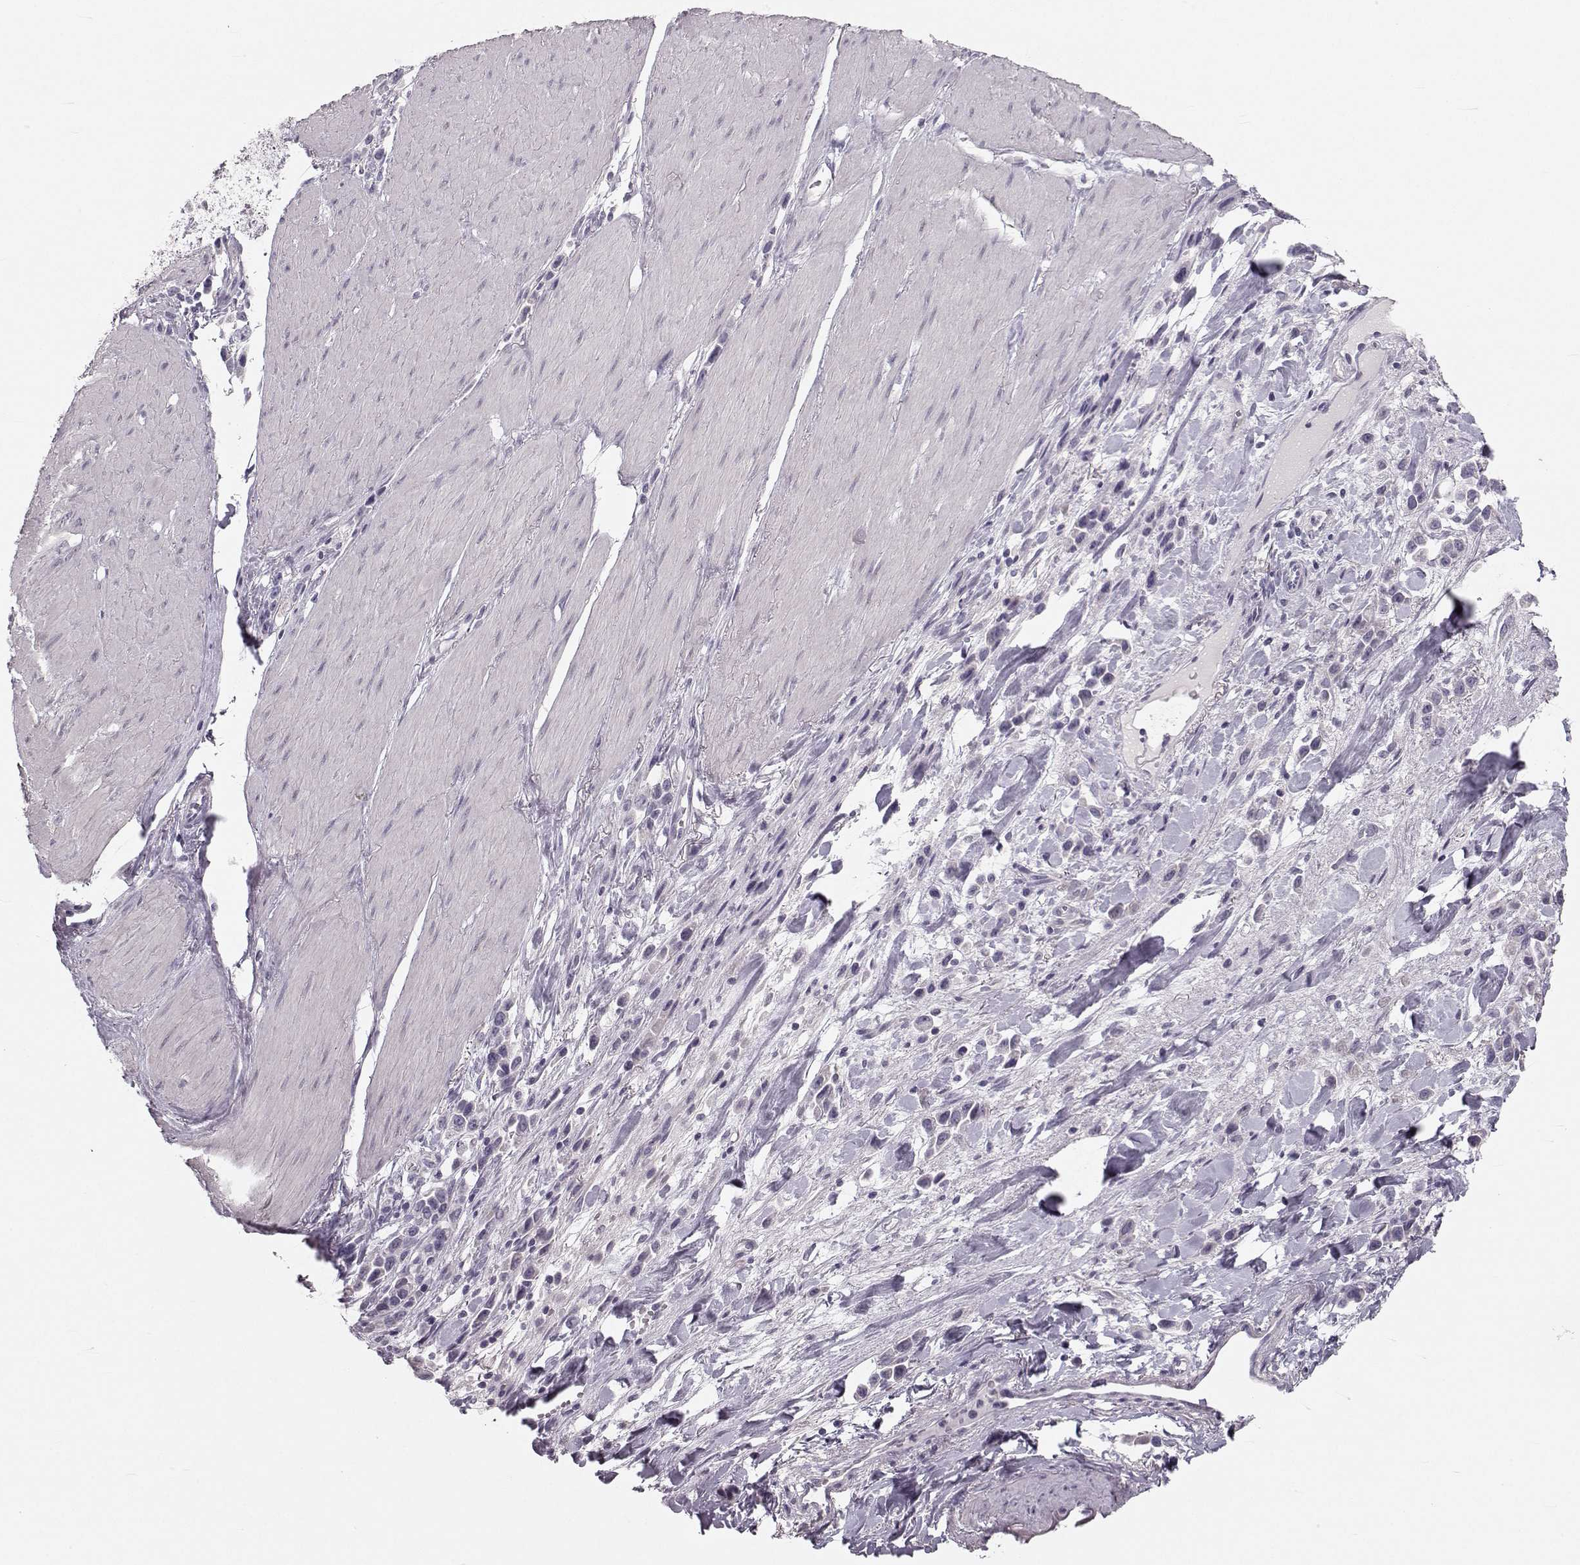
{"staining": {"intensity": "negative", "quantity": "none", "location": "none"}, "tissue": "stomach cancer", "cell_type": "Tumor cells", "image_type": "cancer", "snomed": [{"axis": "morphology", "description": "Adenocarcinoma, NOS"}, {"axis": "topography", "description": "Stomach"}], "caption": "Immunohistochemical staining of human adenocarcinoma (stomach) demonstrates no significant expression in tumor cells.", "gene": "OIP5", "patient": {"sex": "male", "age": 47}}